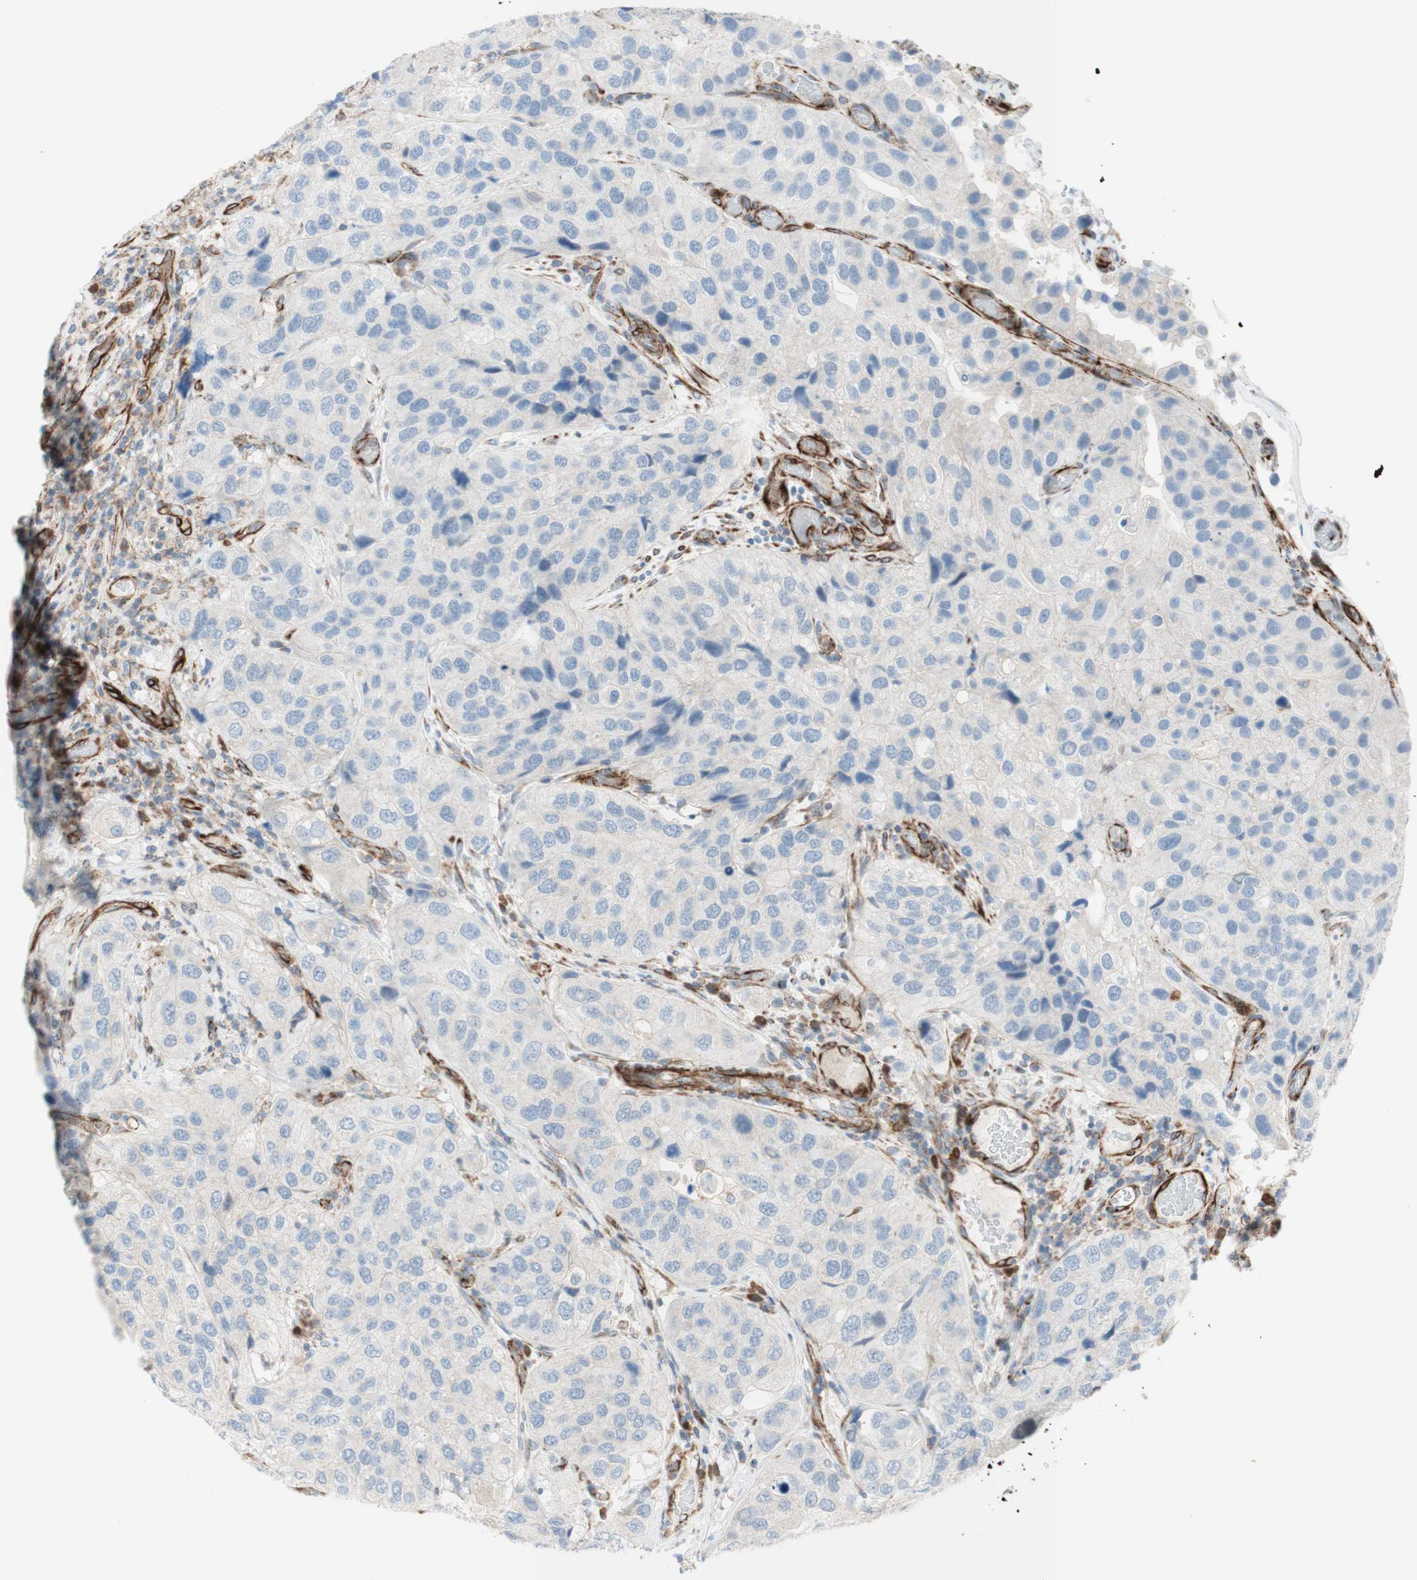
{"staining": {"intensity": "weak", "quantity": ">75%", "location": "cytoplasmic/membranous"}, "tissue": "urothelial cancer", "cell_type": "Tumor cells", "image_type": "cancer", "snomed": [{"axis": "morphology", "description": "Urothelial carcinoma, High grade"}, {"axis": "topography", "description": "Urinary bladder"}], "caption": "The micrograph exhibits staining of high-grade urothelial carcinoma, revealing weak cytoplasmic/membranous protein positivity (brown color) within tumor cells.", "gene": "POU2AF1", "patient": {"sex": "female", "age": 64}}